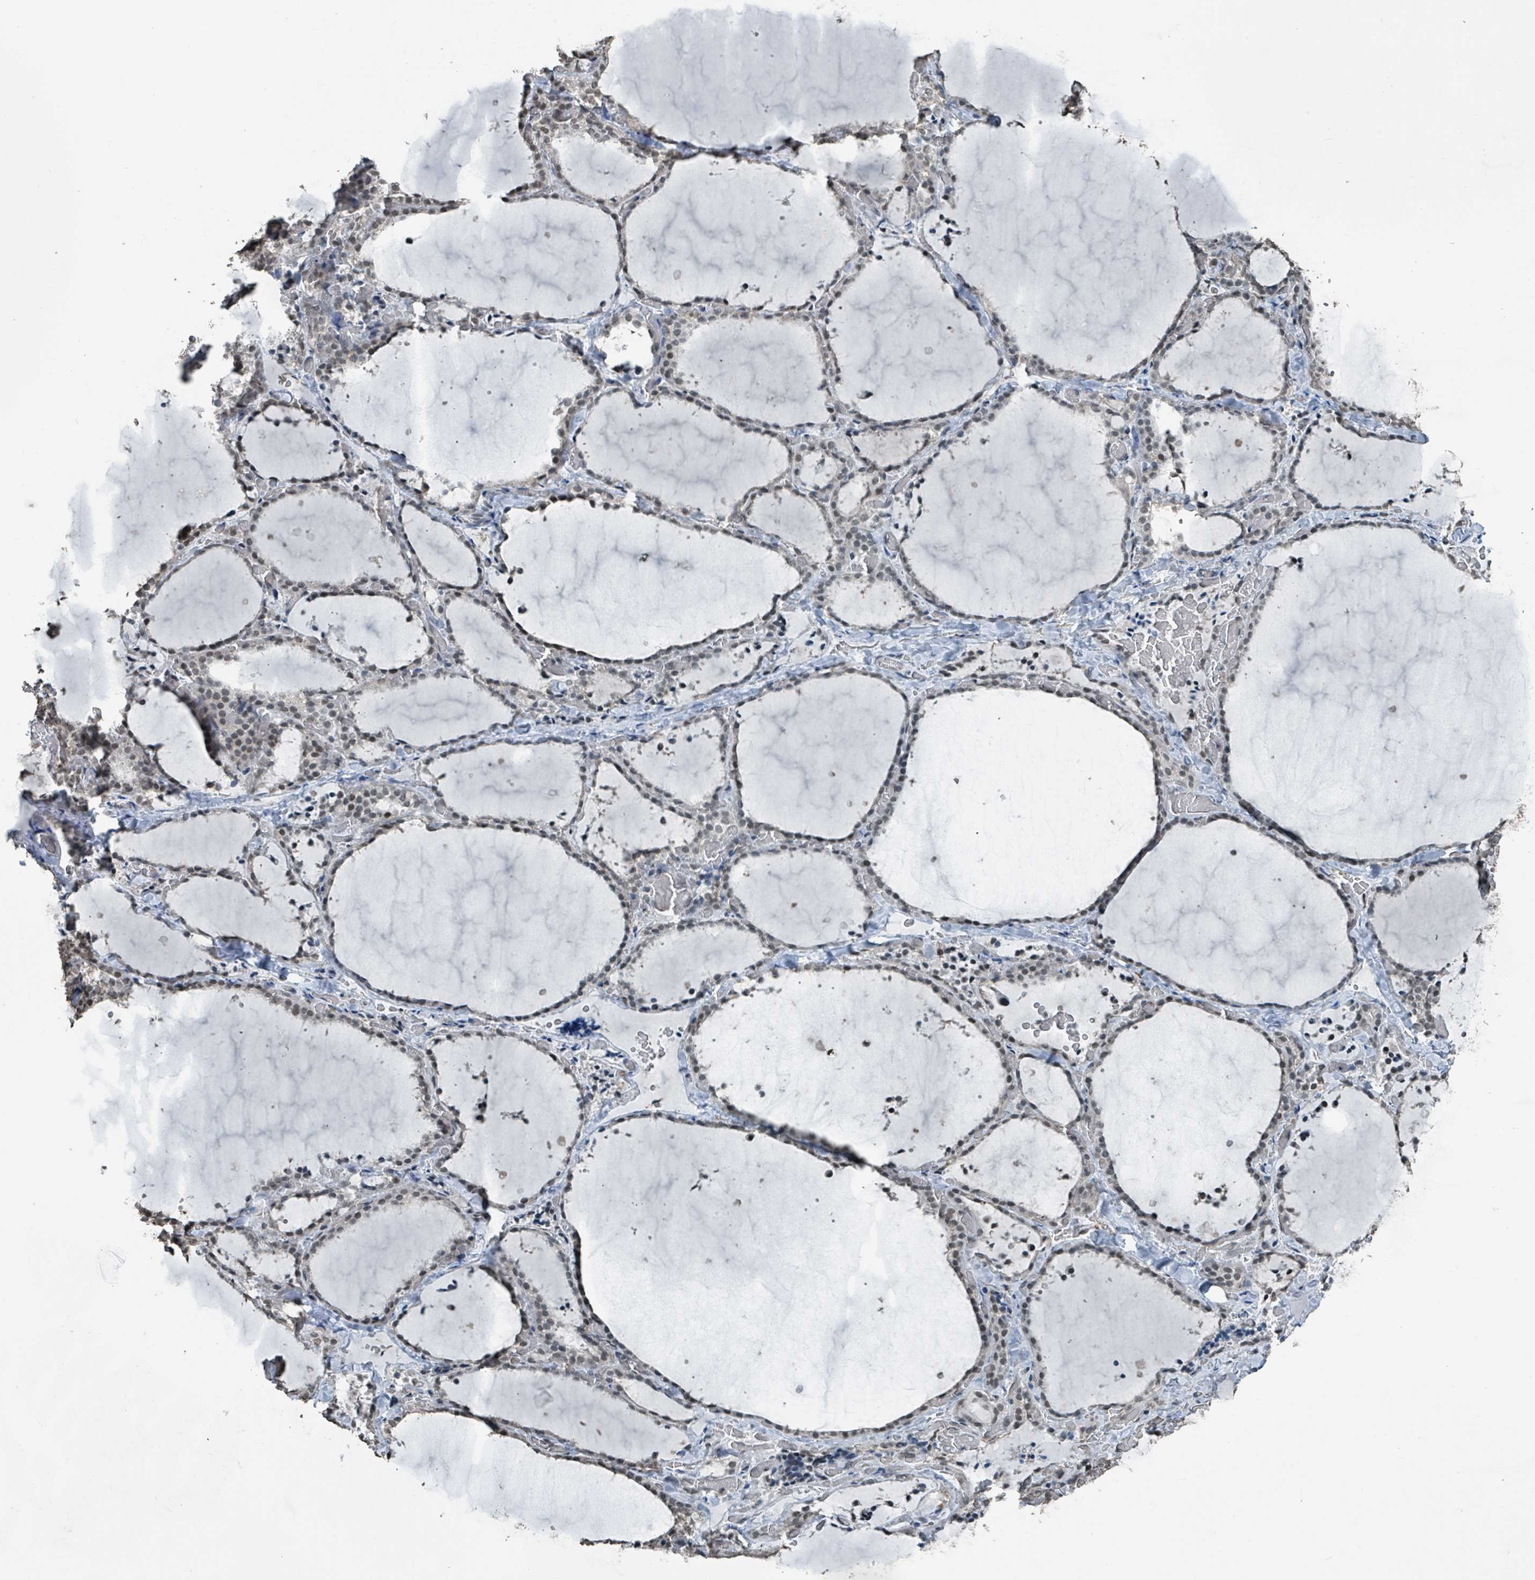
{"staining": {"intensity": "weak", "quantity": ">75%", "location": "nuclear"}, "tissue": "thyroid gland", "cell_type": "Glandular cells", "image_type": "normal", "snomed": [{"axis": "morphology", "description": "Normal tissue, NOS"}, {"axis": "topography", "description": "Thyroid gland"}], "caption": "This micrograph exhibits unremarkable thyroid gland stained with IHC to label a protein in brown. The nuclear of glandular cells show weak positivity for the protein. Nuclei are counter-stained blue.", "gene": "PHIP", "patient": {"sex": "female", "age": 22}}